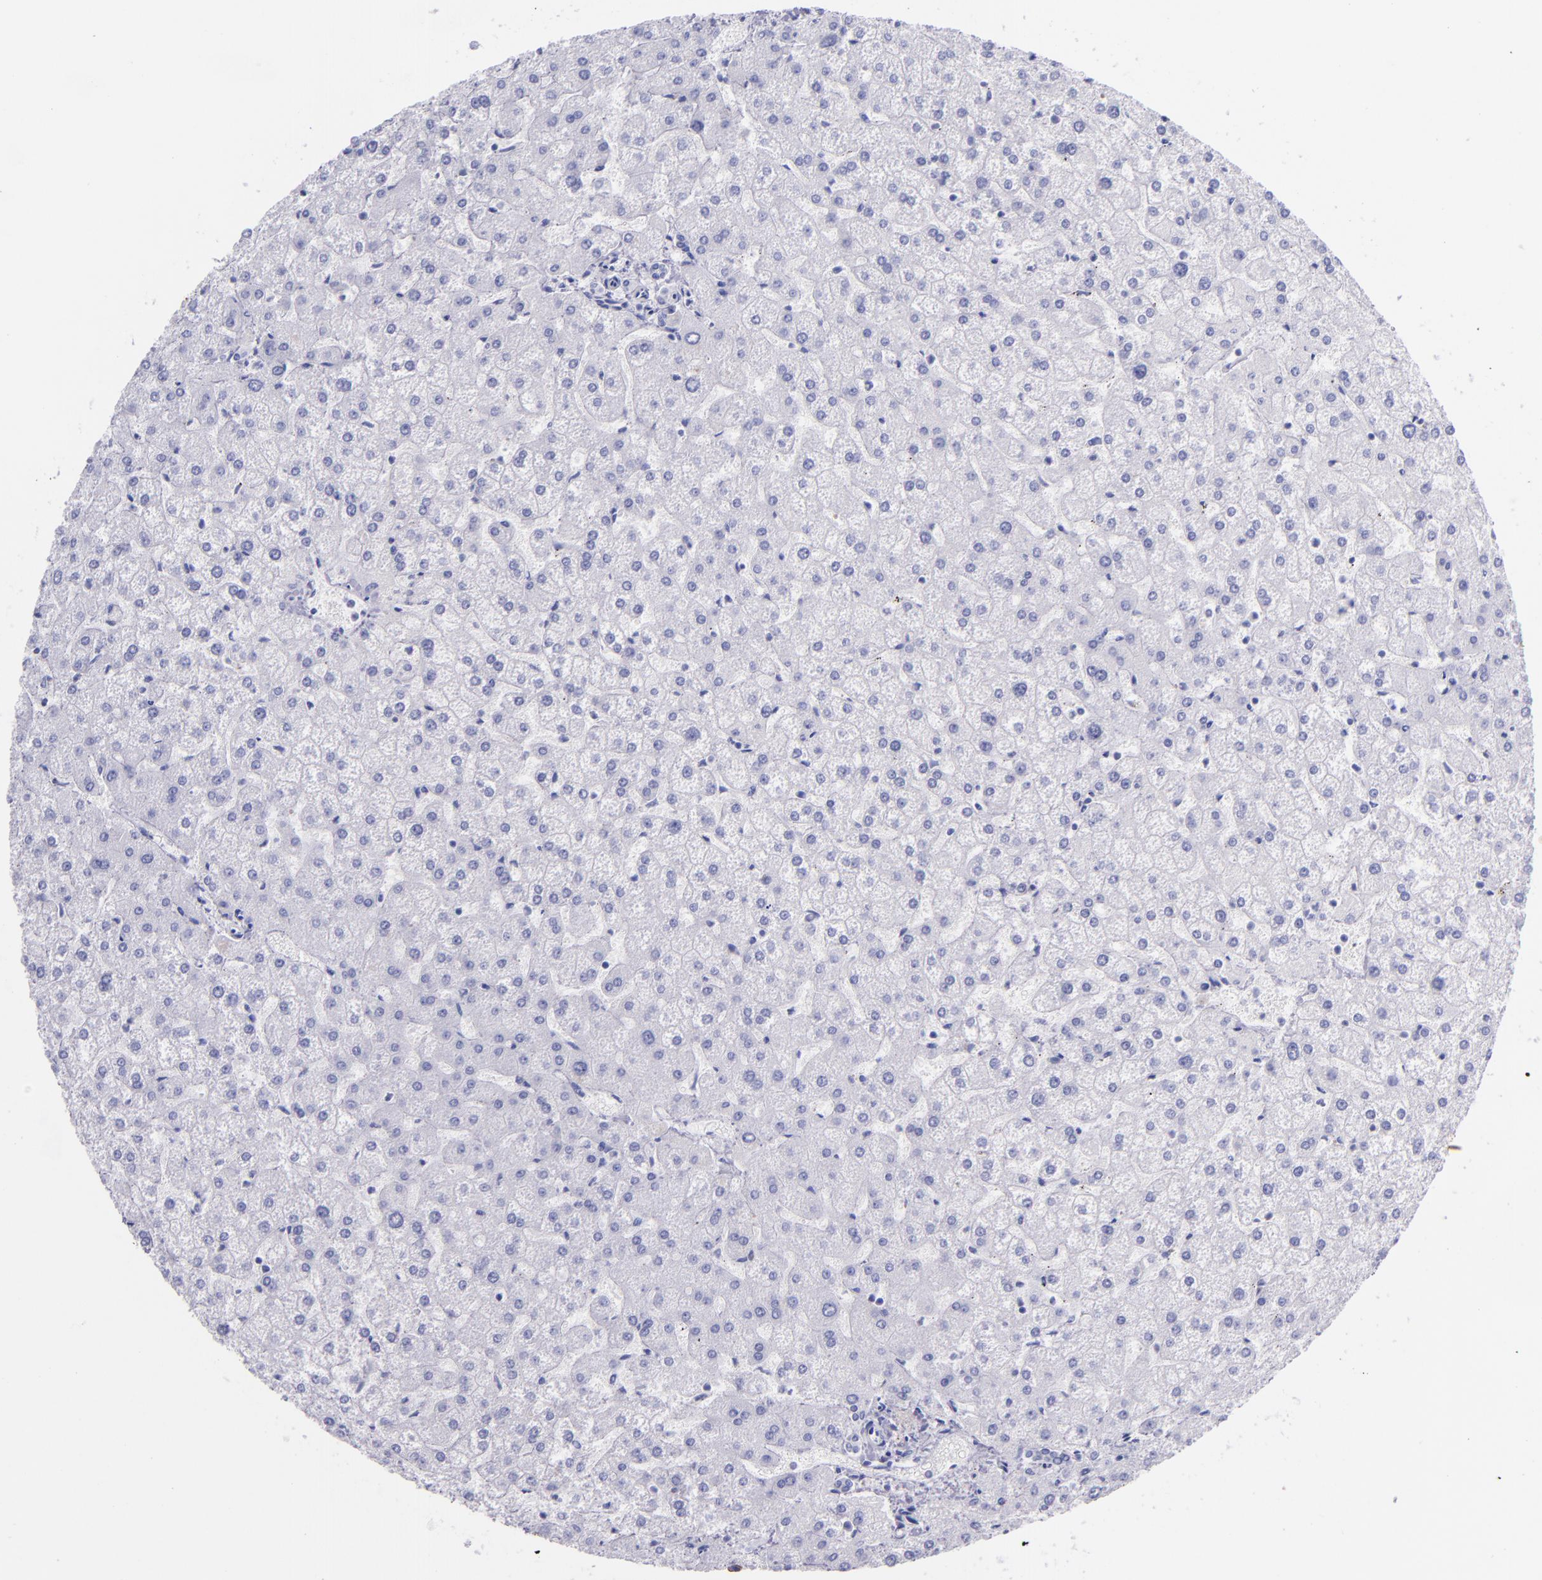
{"staining": {"intensity": "negative", "quantity": "none", "location": "none"}, "tissue": "liver", "cell_type": "Cholangiocytes", "image_type": "normal", "snomed": [{"axis": "morphology", "description": "Normal tissue, NOS"}, {"axis": "topography", "description": "Liver"}], "caption": "High power microscopy photomicrograph of an immunohistochemistry (IHC) image of benign liver, revealing no significant expression in cholangiocytes. (DAB (3,3'-diaminobenzidine) IHC with hematoxylin counter stain).", "gene": "SFTPA2", "patient": {"sex": "female", "age": 32}}